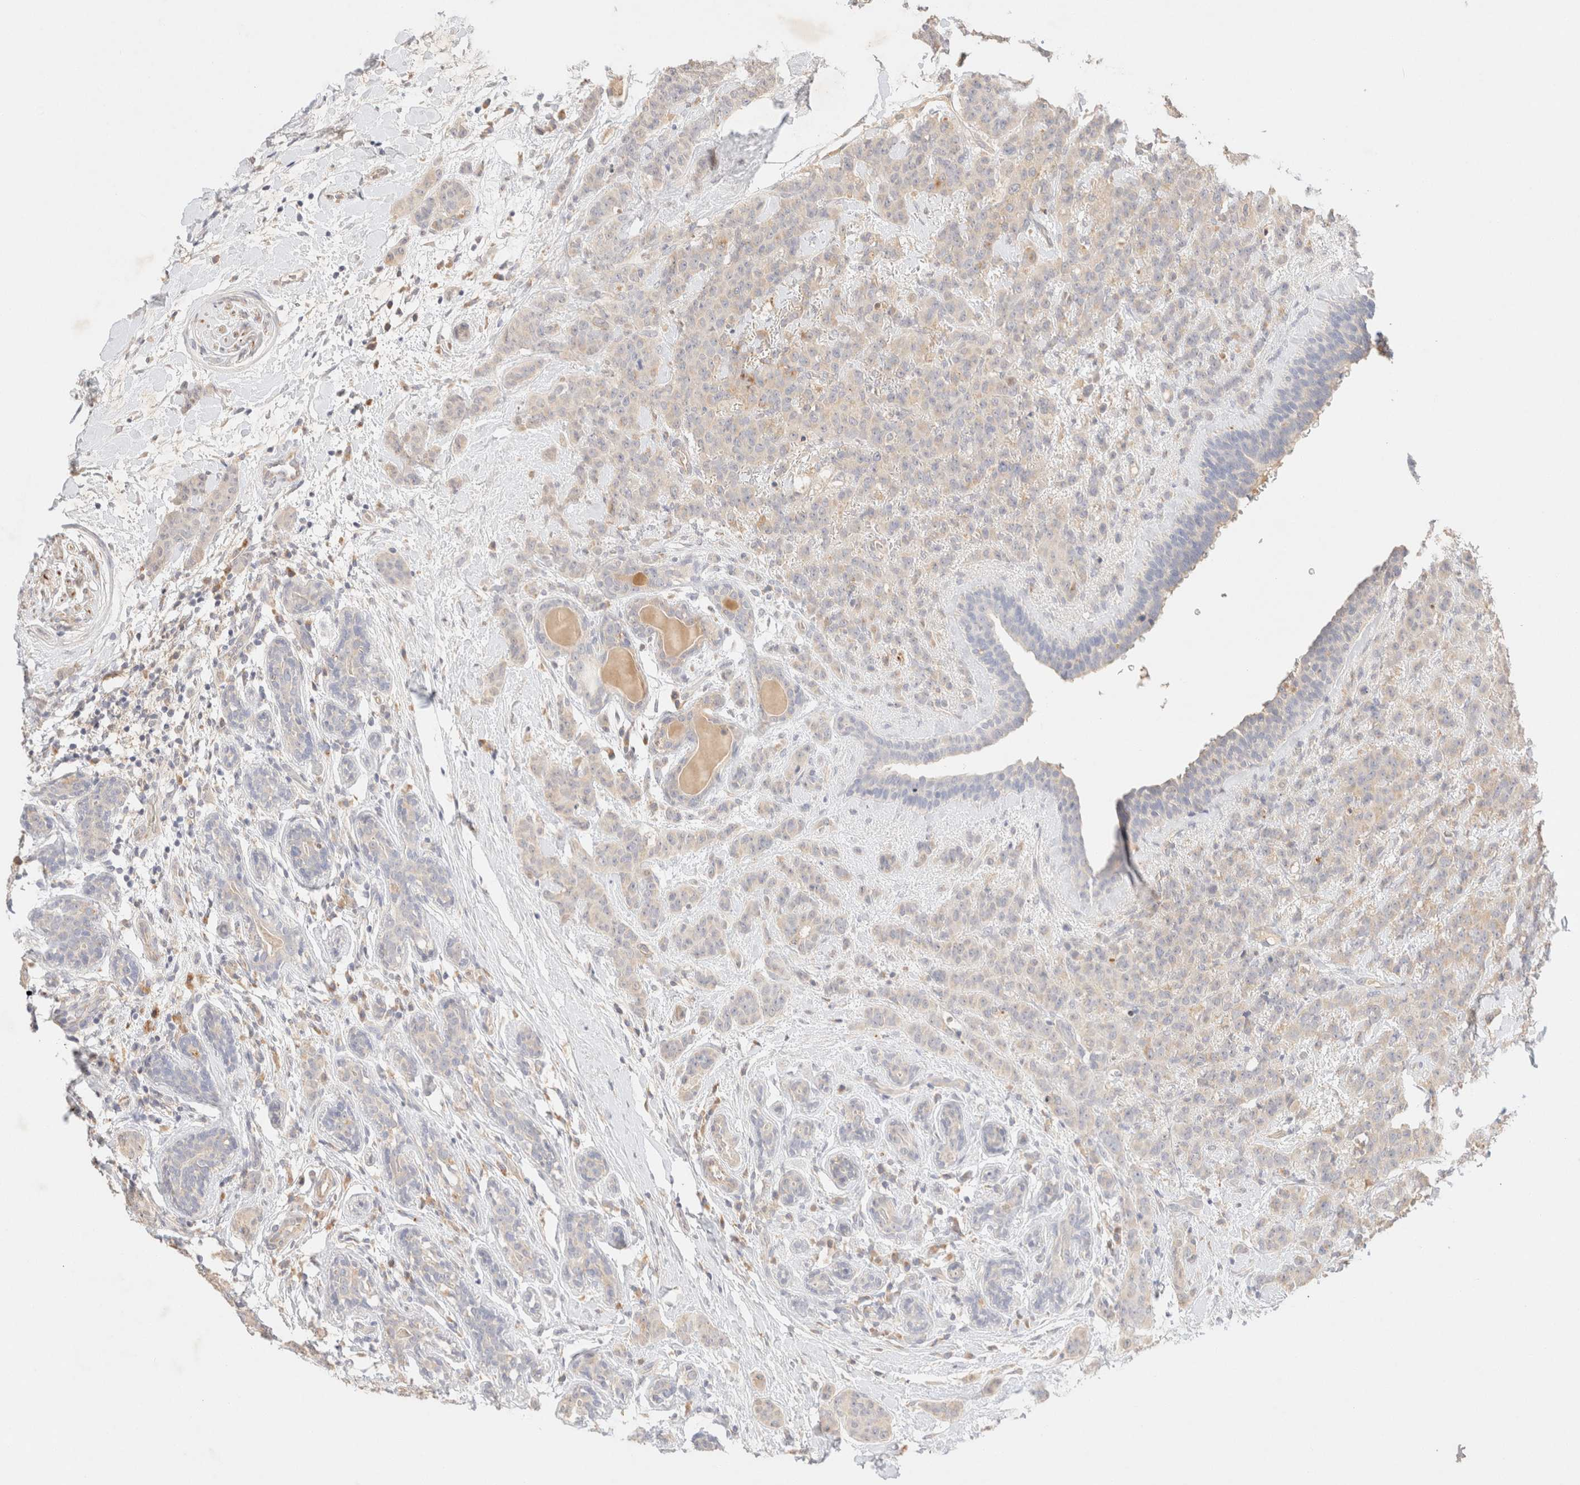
{"staining": {"intensity": "negative", "quantity": "none", "location": "none"}, "tissue": "breast cancer", "cell_type": "Tumor cells", "image_type": "cancer", "snomed": [{"axis": "morphology", "description": "Normal tissue, NOS"}, {"axis": "morphology", "description": "Duct carcinoma"}, {"axis": "topography", "description": "Breast"}], "caption": "Breast cancer (invasive ductal carcinoma) stained for a protein using immunohistochemistry exhibits no positivity tumor cells.", "gene": "SNTB1", "patient": {"sex": "female", "age": 40}}